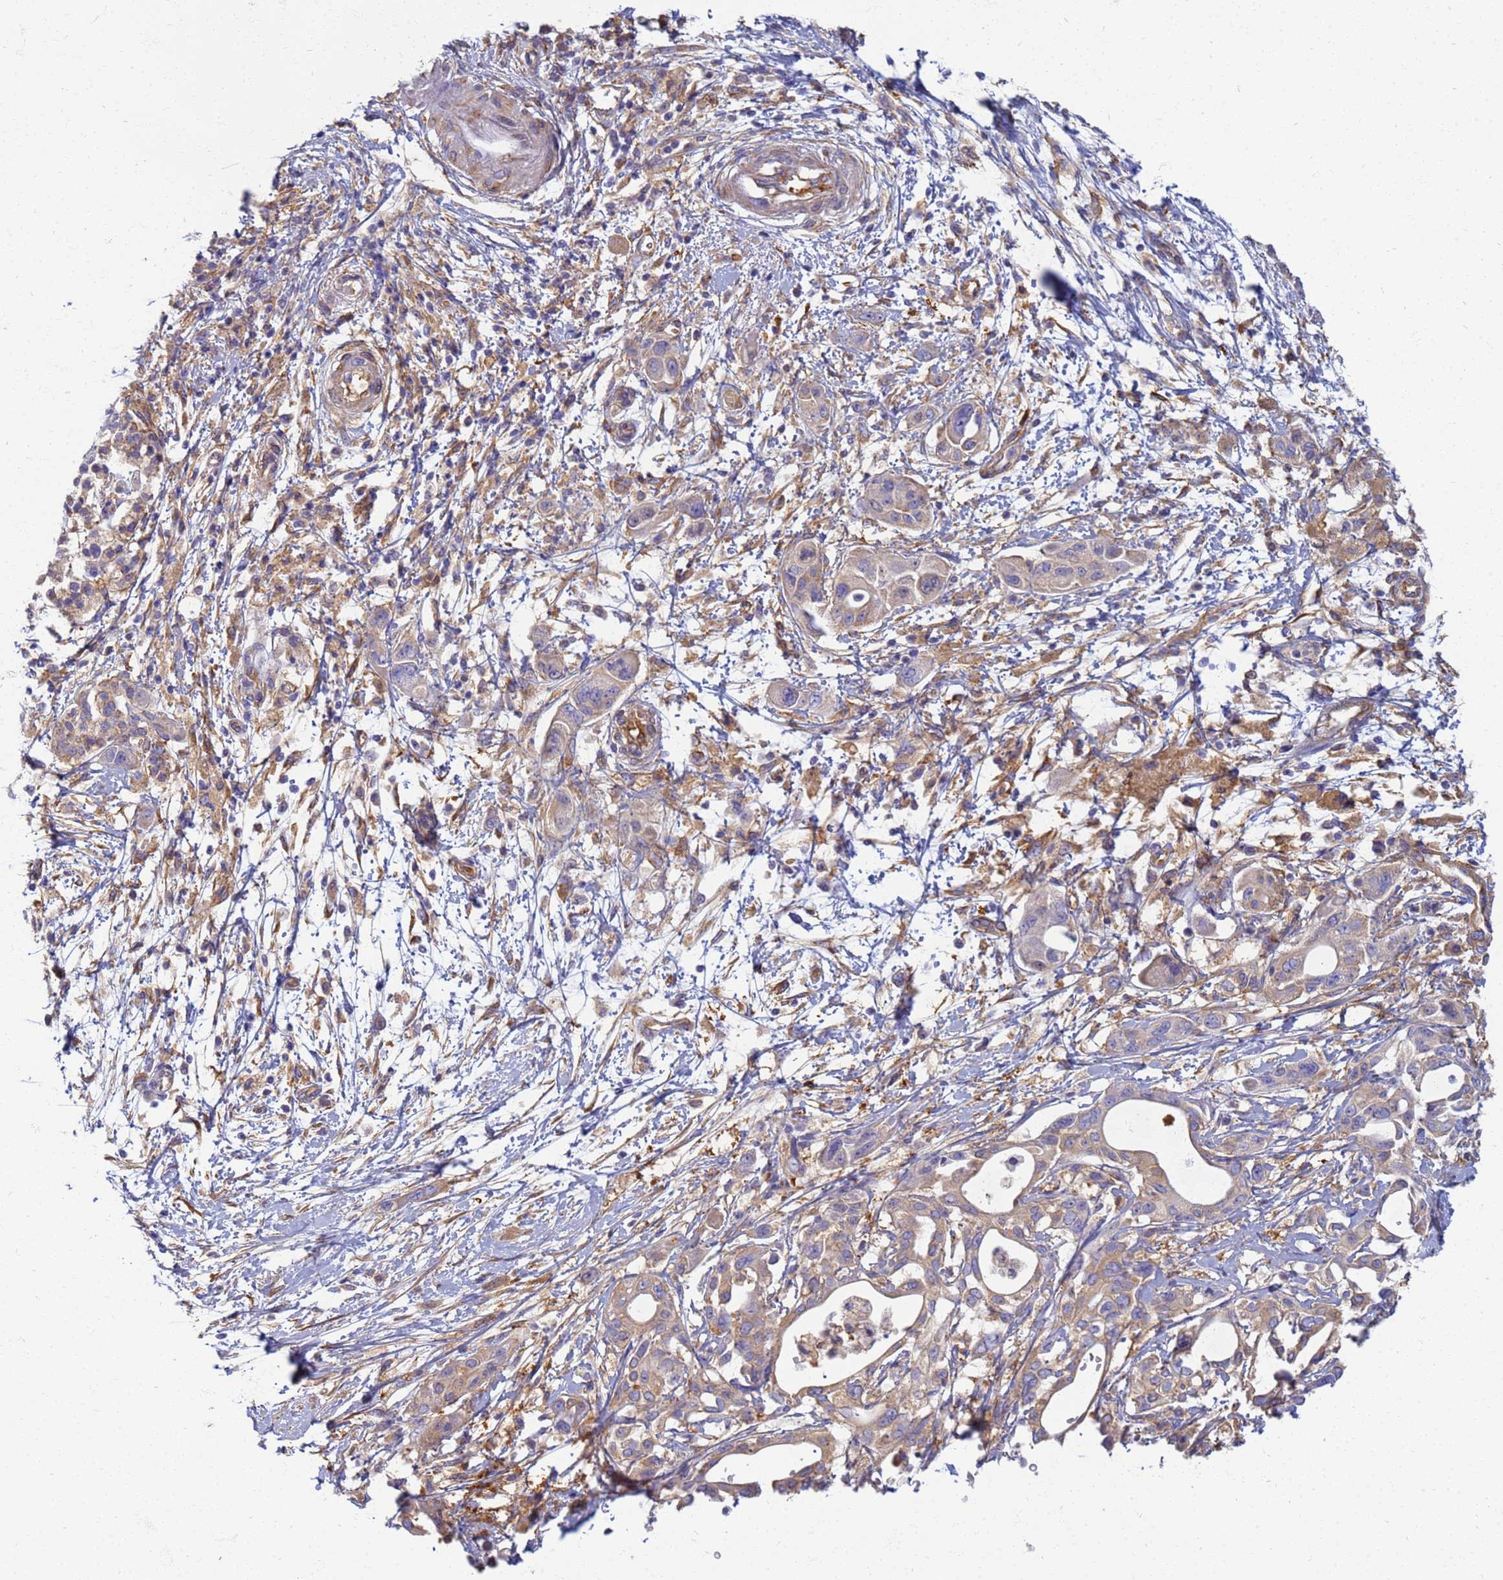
{"staining": {"intensity": "weak", "quantity": ">75%", "location": "cytoplasmic/membranous"}, "tissue": "pancreatic cancer", "cell_type": "Tumor cells", "image_type": "cancer", "snomed": [{"axis": "morphology", "description": "Adenocarcinoma, NOS"}, {"axis": "topography", "description": "Pancreas"}], "caption": "This is an image of IHC staining of pancreatic adenocarcinoma, which shows weak expression in the cytoplasmic/membranous of tumor cells.", "gene": "EEA1", "patient": {"sex": "male", "age": 68}}